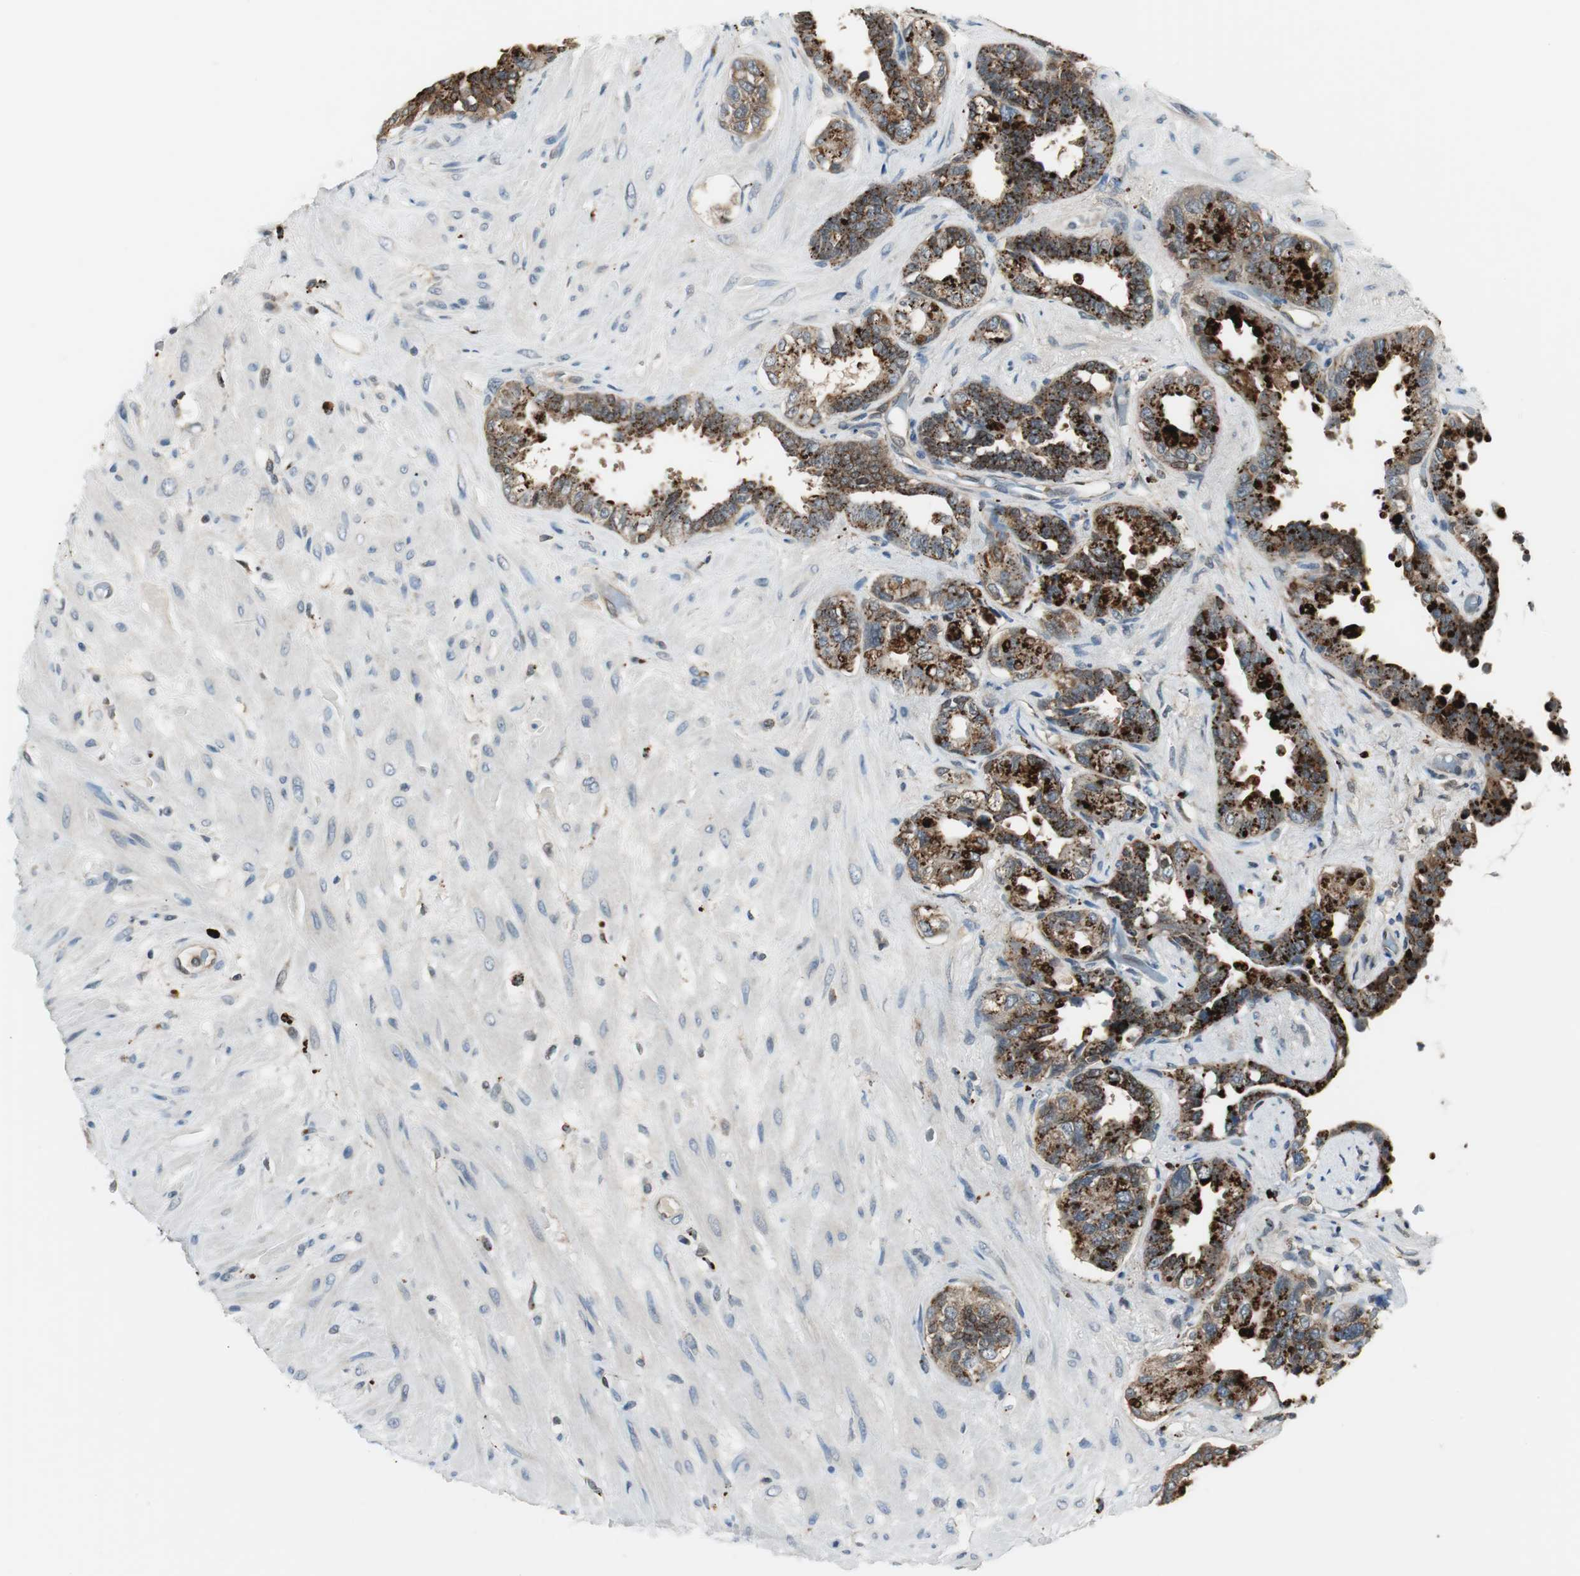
{"staining": {"intensity": "strong", "quantity": "25%-75%", "location": "cytoplasmic/membranous"}, "tissue": "seminal vesicle", "cell_type": "Glandular cells", "image_type": "normal", "snomed": [{"axis": "morphology", "description": "Normal tissue, NOS"}, {"axis": "topography", "description": "Seminal veicle"}], "caption": "About 25%-75% of glandular cells in unremarkable human seminal vesicle display strong cytoplasmic/membranous protein staining as visualized by brown immunohistochemical staining.", "gene": "NCK1", "patient": {"sex": "male", "age": 61}}